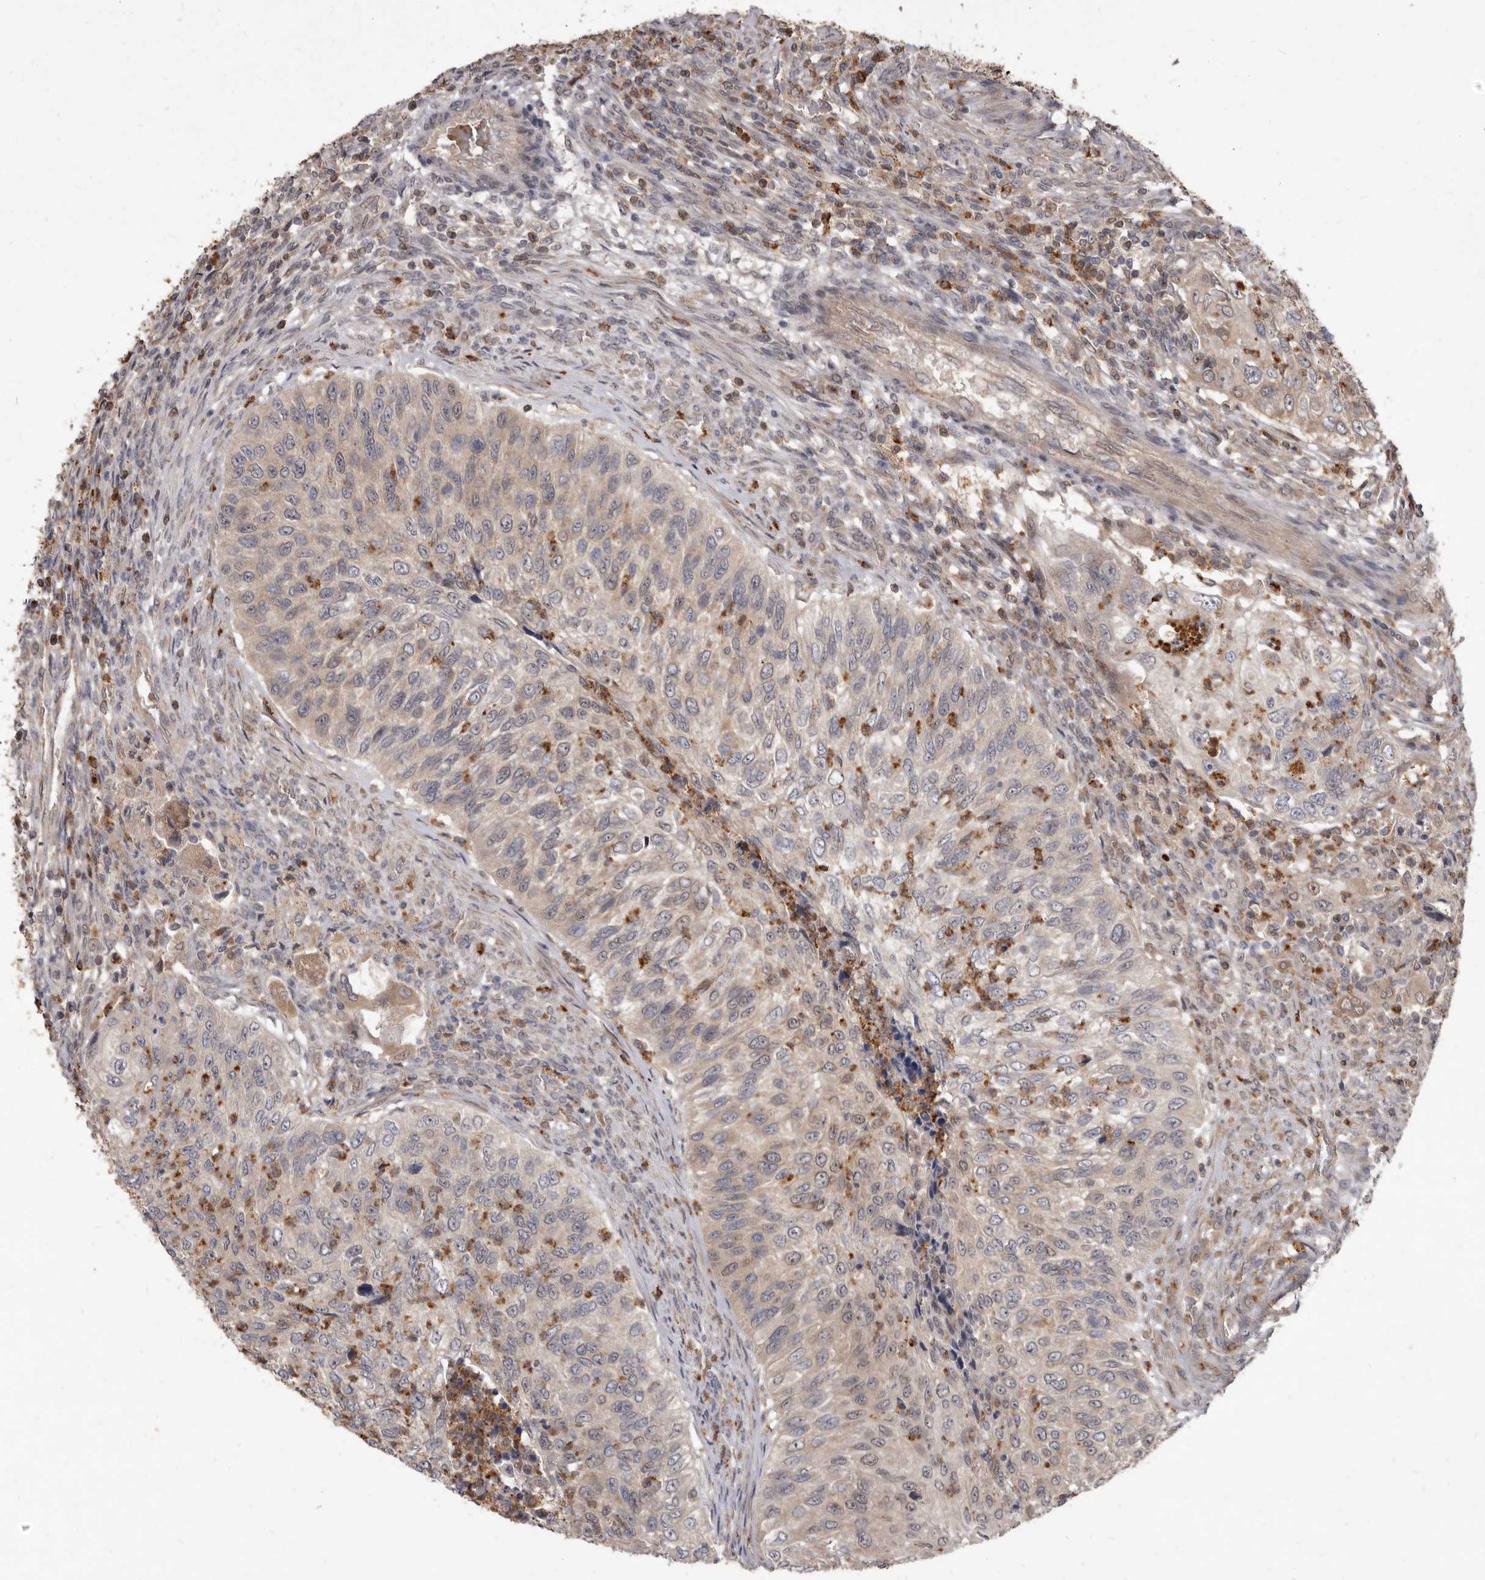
{"staining": {"intensity": "weak", "quantity": "25%-75%", "location": "cytoplasmic/membranous"}, "tissue": "urothelial cancer", "cell_type": "Tumor cells", "image_type": "cancer", "snomed": [{"axis": "morphology", "description": "Urothelial carcinoma, High grade"}, {"axis": "topography", "description": "Urinary bladder"}], "caption": "Immunohistochemical staining of human urothelial cancer displays low levels of weak cytoplasmic/membranous staining in approximately 25%-75% of tumor cells.", "gene": "ACLY", "patient": {"sex": "female", "age": 60}}